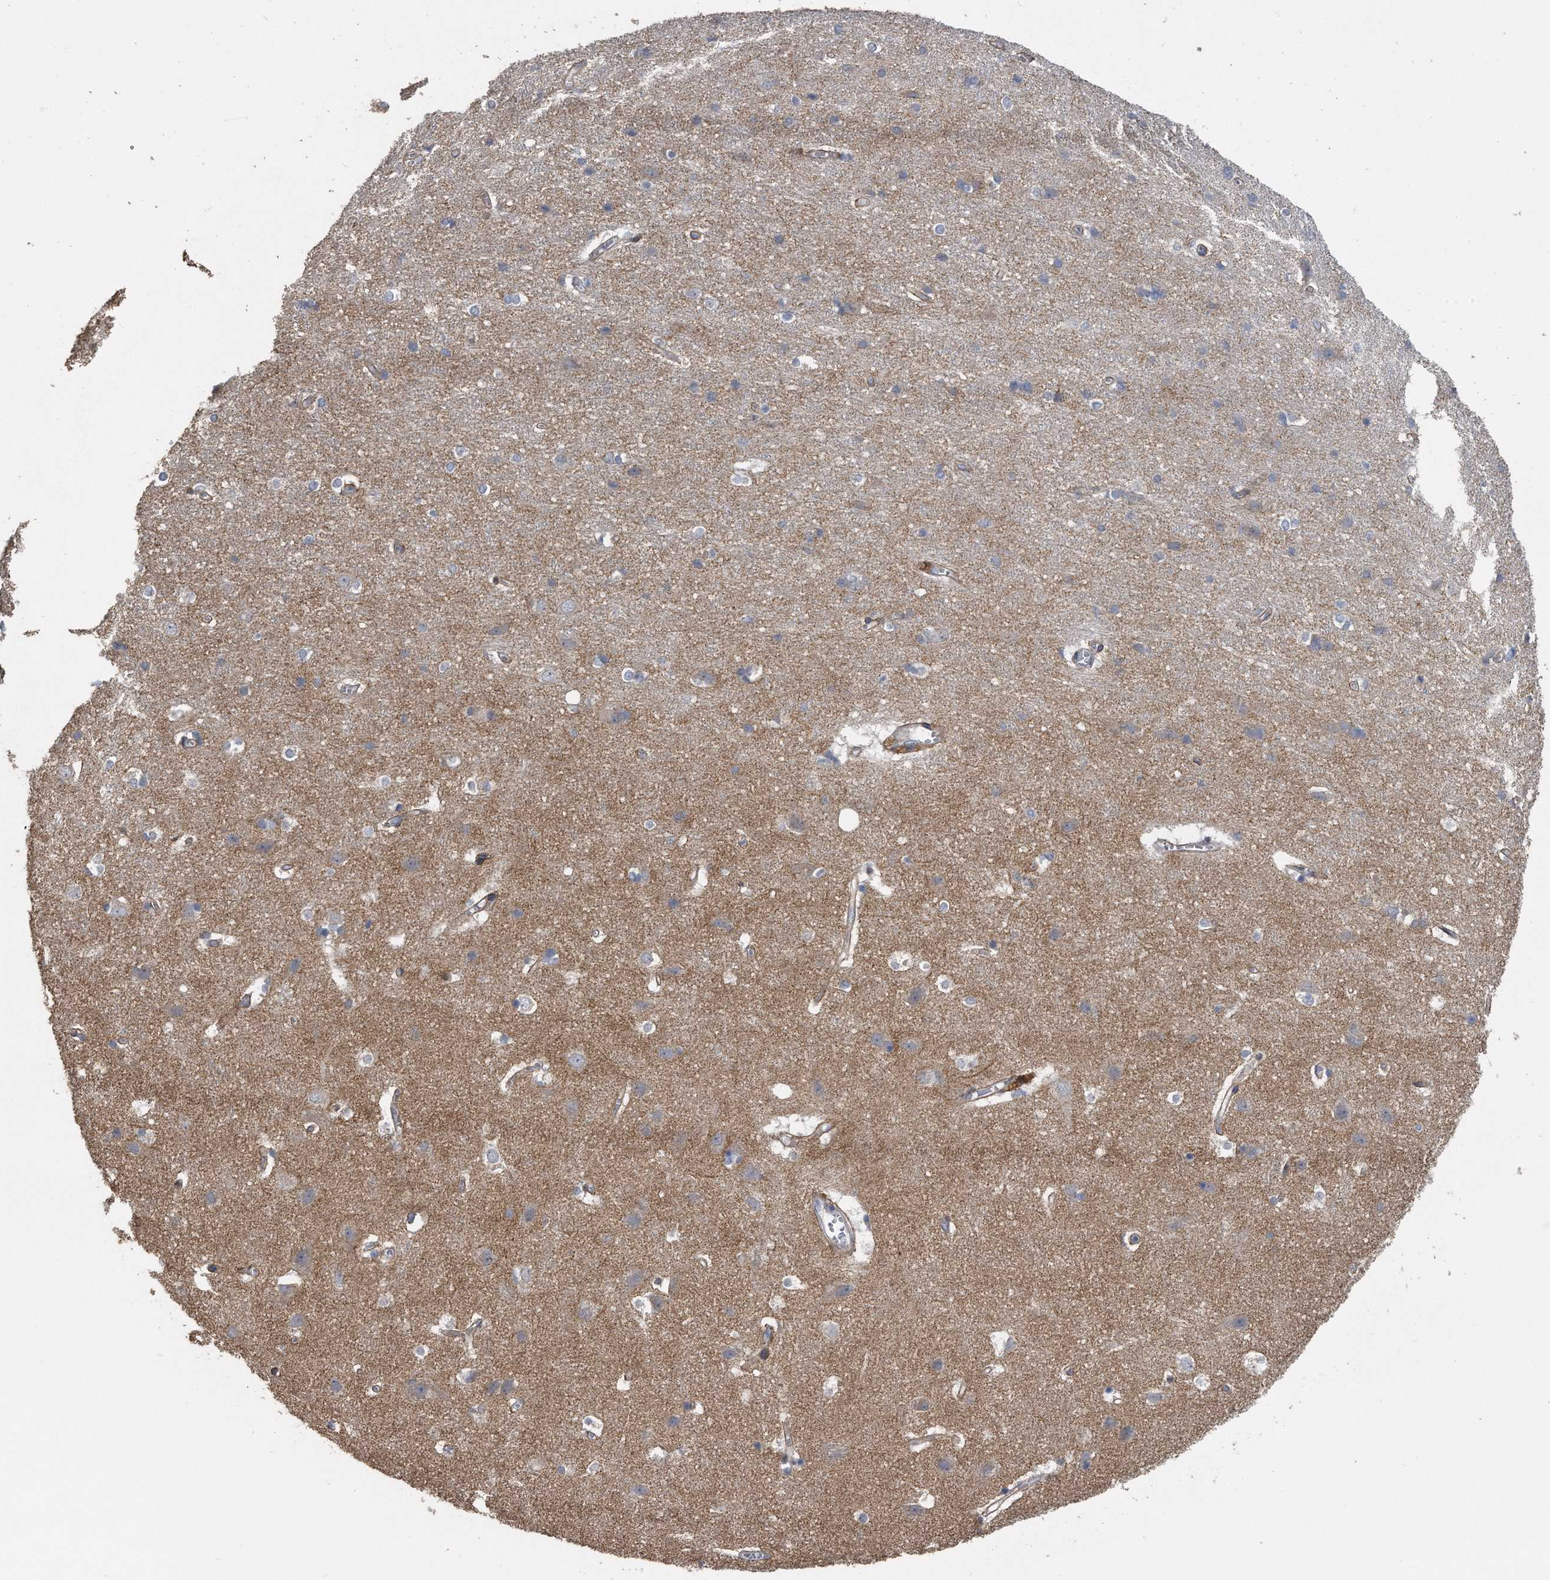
{"staining": {"intensity": "moderate", "quantity": "<25%", "location": "cytoplasmic/membranous"}, "tissue": "cerebral cortex", "cell_type": "Endothelial cells", "image_type": "normal", "snomed": [{"axis": "morphology", "description": "Normal tissue, NOS"}, {"axis": "topography", "description": "Cerebral cortex"}], "caption": "Immunohistochemistry image of benign cerebral cortex stained for a protein (brown), which reveals low levels of moderate cytoplasmic/membranous staining in about <25% of endothelial cells.", "gene": "PCLO", "patient": {"sex": "male", "age": 54}}